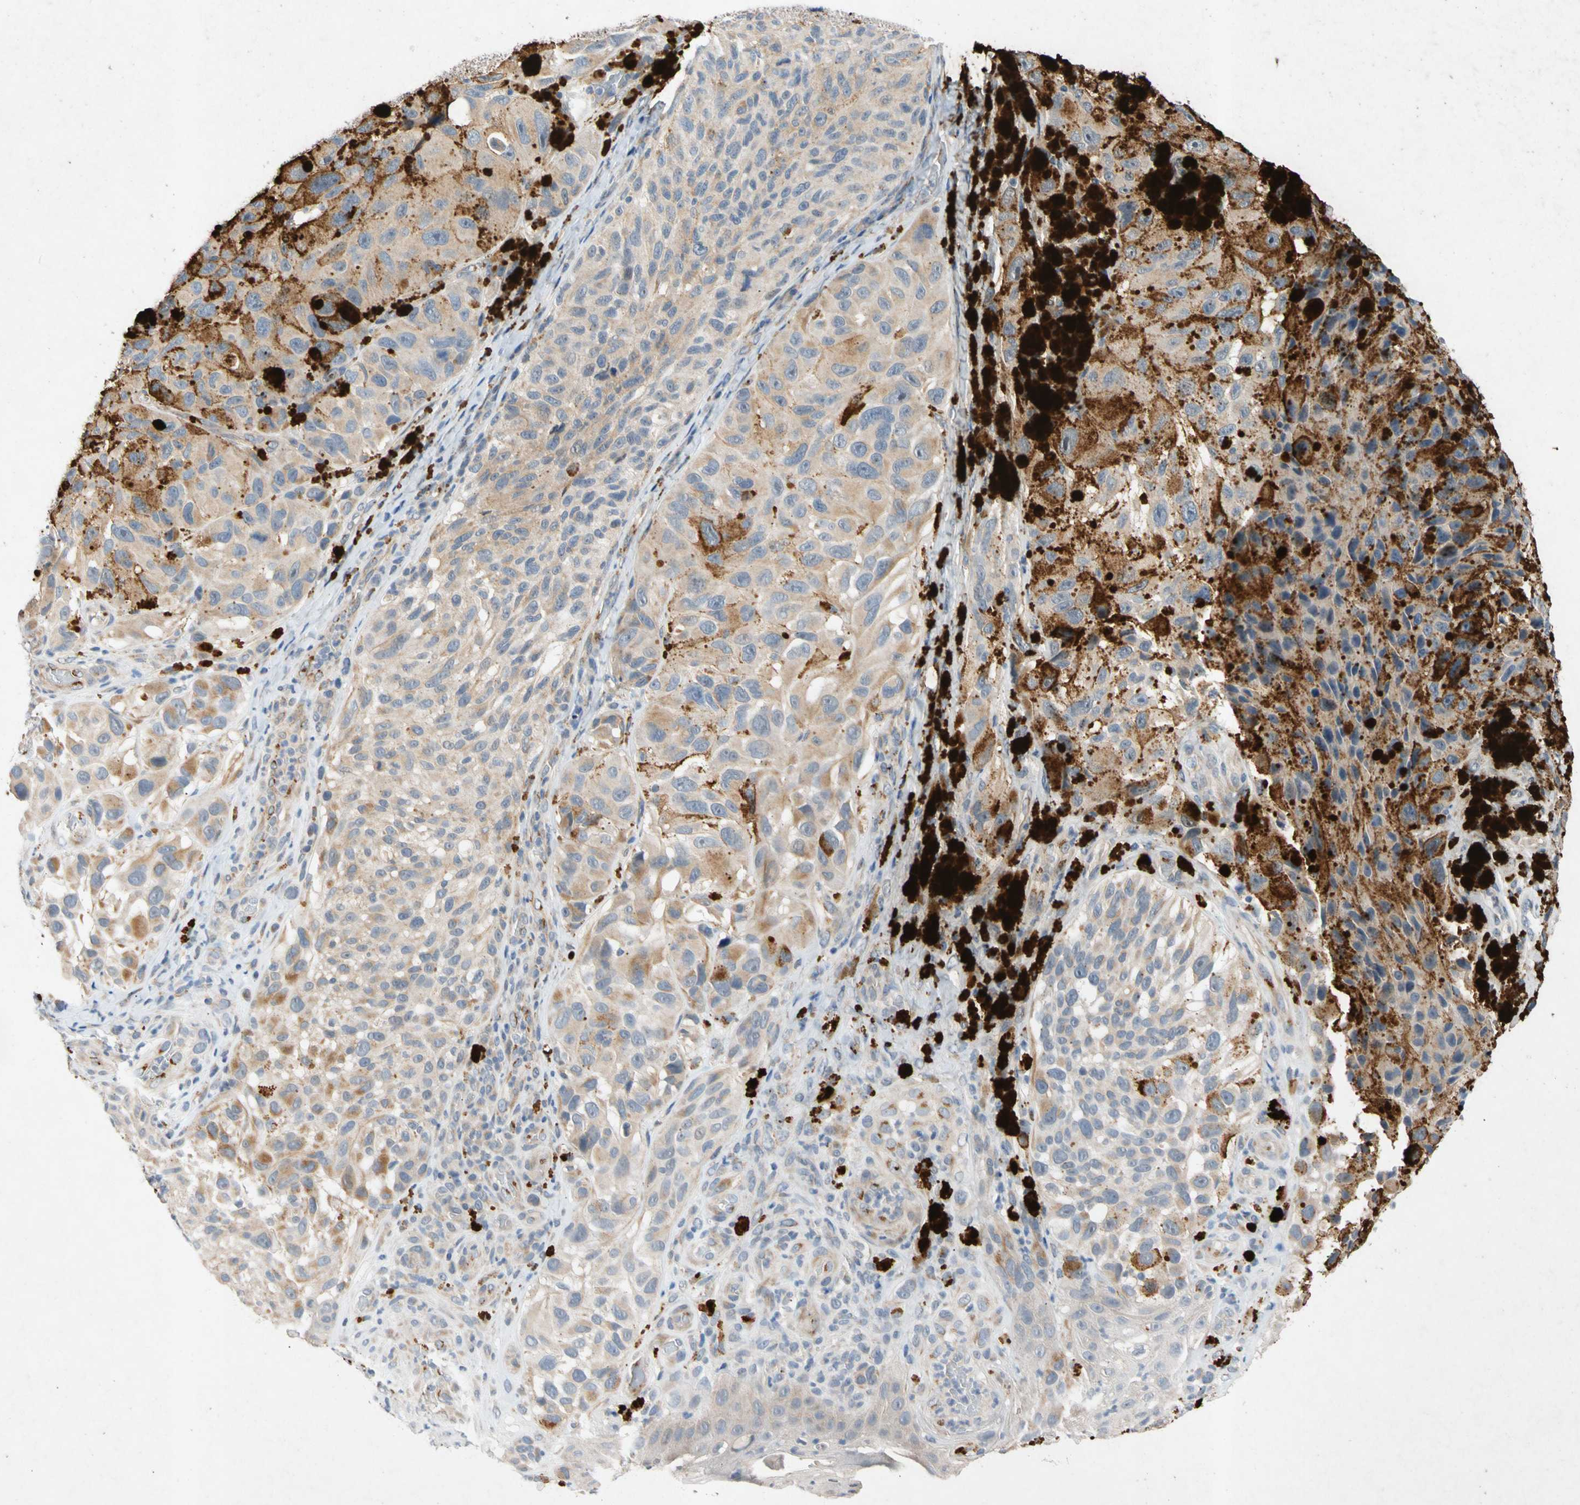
{"staining": {"intensity": "weak", "quantity": ">75%", "location": "cytoplasmic/membranous"}, "tissue": "melanoma", "cell_type": "Tumor cells", "image_type": "cancer", "snomed": [{"axis": "morphology", "description": "Malignant melanoma, NOS"}, {"axis": "topography", "description": "Skin"}], "caption": "This histopathology image exhibits immunohistochemistry (IHC) staining of melanoma, with low weak cytoplasmic/membranous positivity in approximately >75% of tumor cells.", "gene": "GASK1B", "patient": {"sex": "female", "age": 73}}